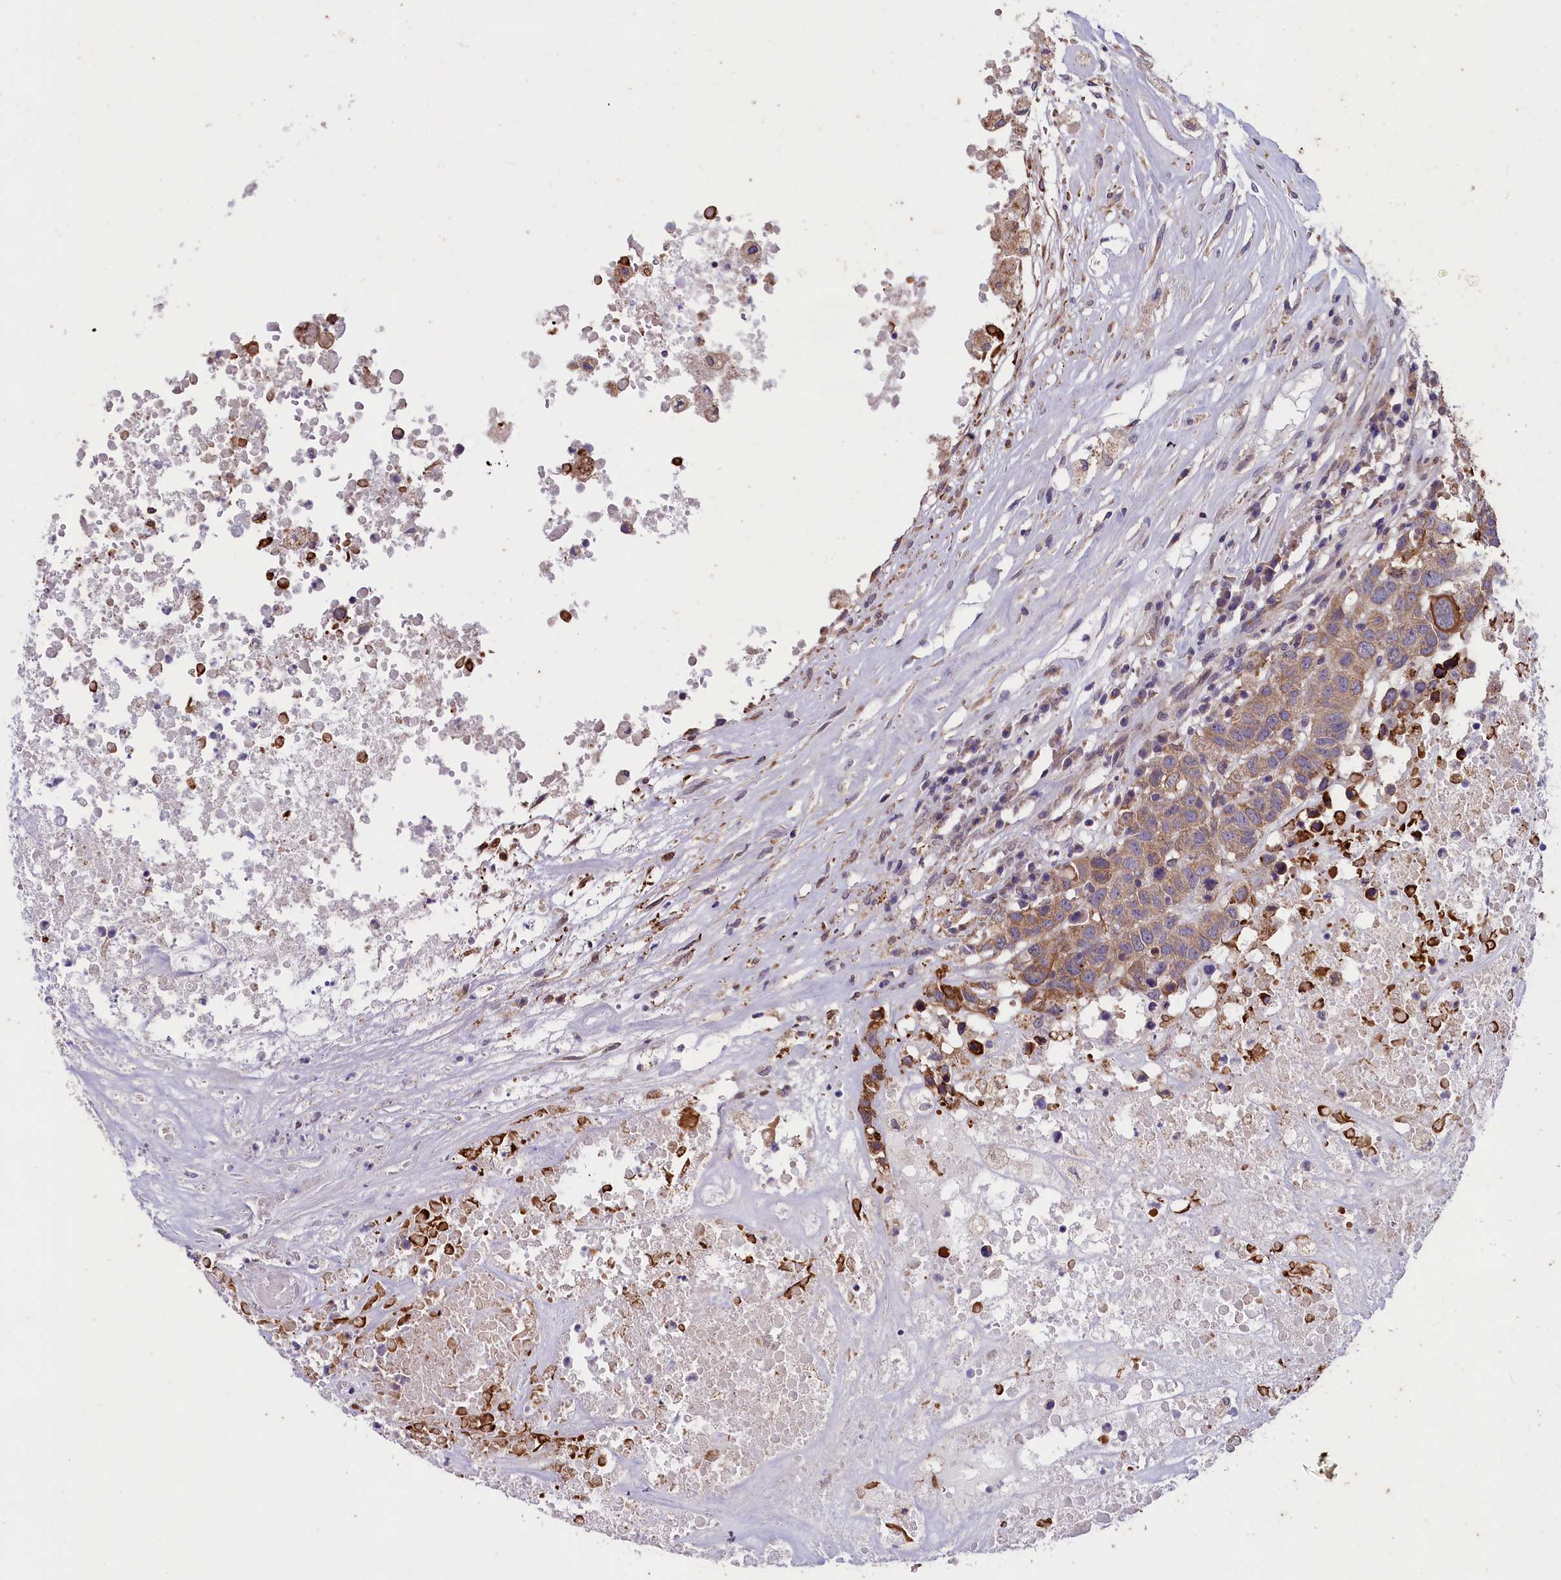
{"staining": {"intensity": "moderate", "quantity": "25%-75%", "location": "cytoplasmic/membranous"}, "tissue": "head and neck cancer", "cell_type": "Tumor cells", "image_type": "cancer", "snomed": [{"axis": "morphology", "description": "Squamous cell carcinoma, NOS"}, {"axis": "topography", "description": "Head-Neck"}], "caption": "Brown immunohistochemical staining in head and neck cancer (squamous cell carcinoma) exhibits moderate cytoplasmic/membranous positivity in about 25%-75% of tumor cells.", "gene": "ACAD8", "patient": {"sex": "male", "age": 66}}